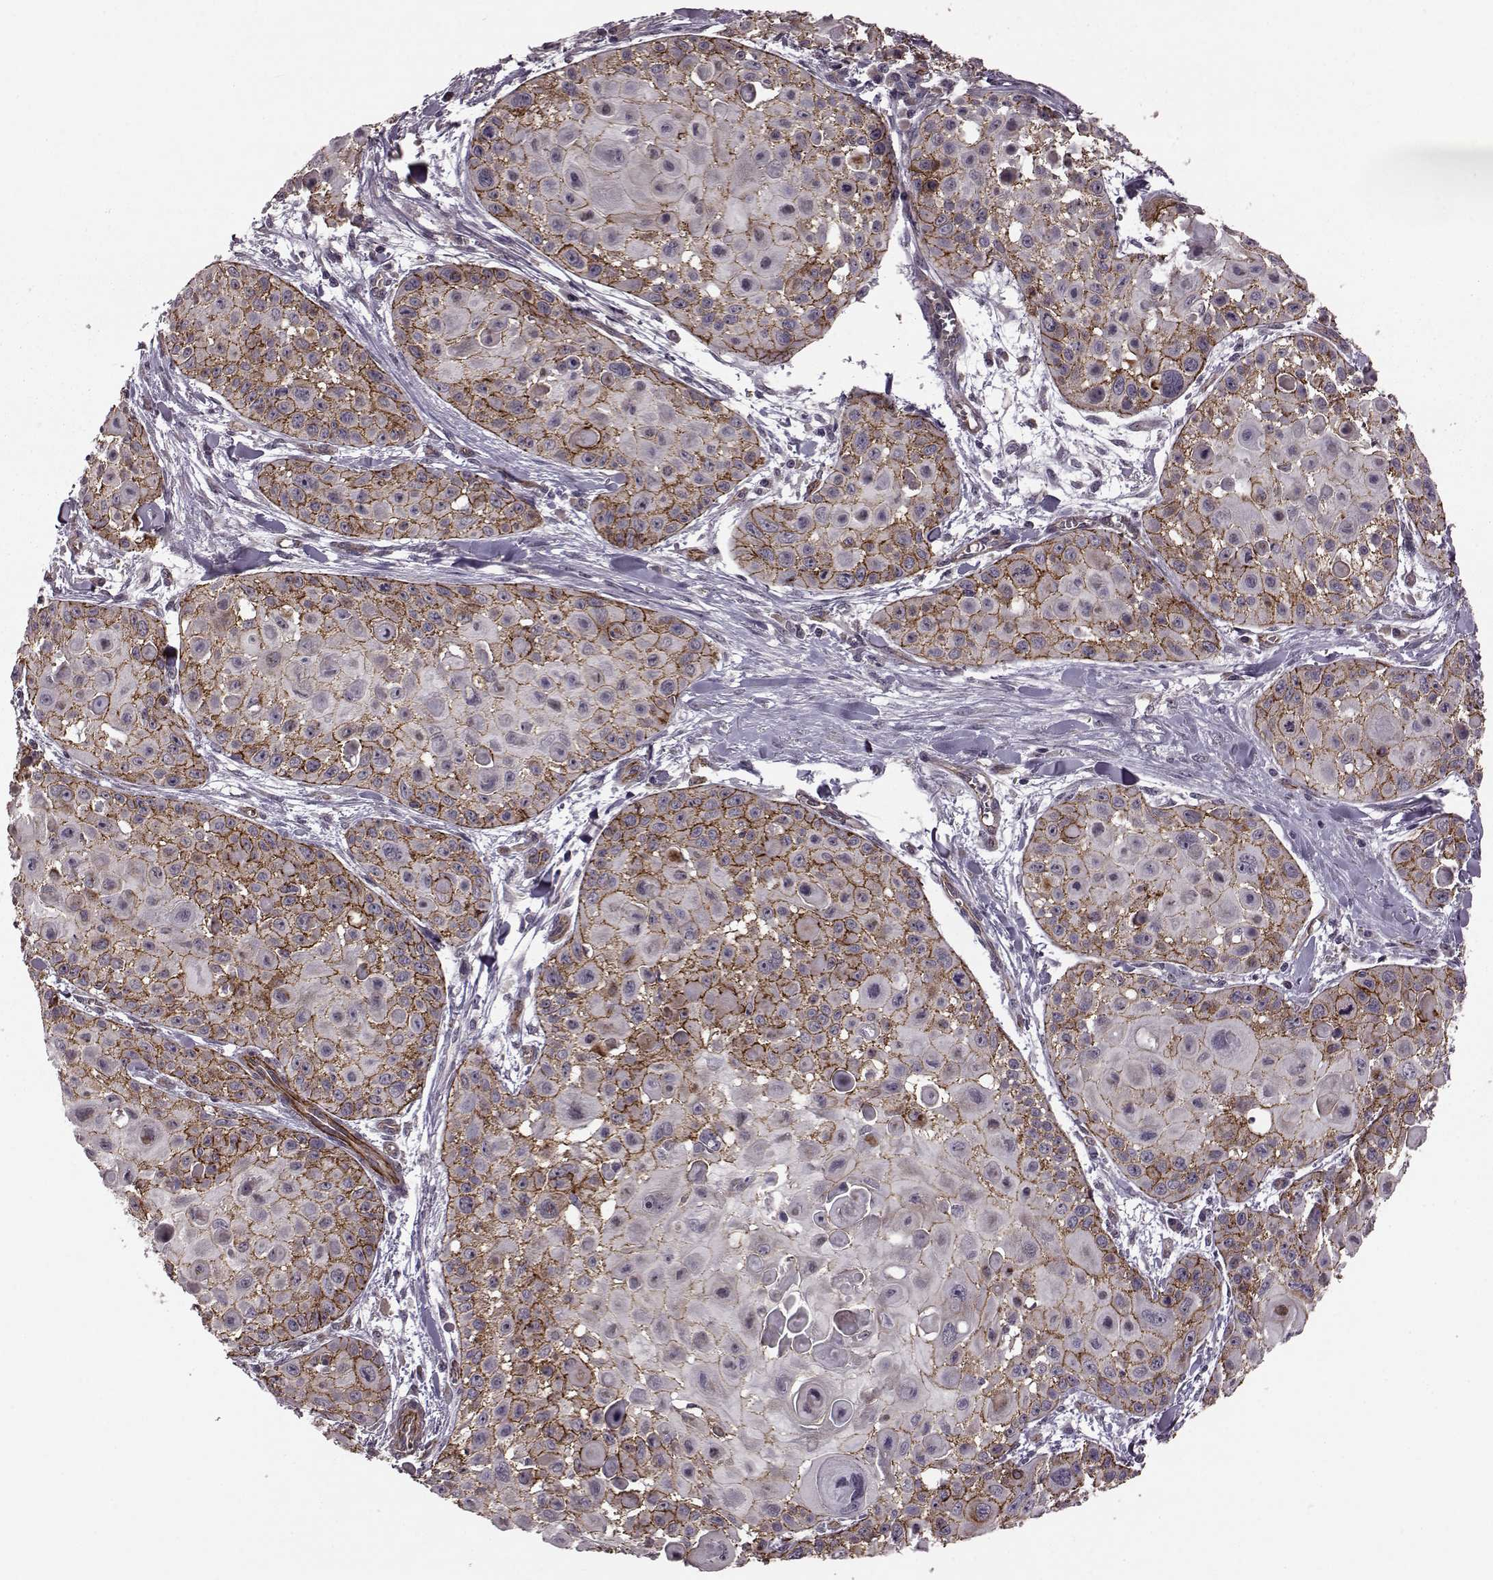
{"staining": {"intensity": "strong", "quantity": "25%-75%", "location": "cytoplasmic/membranous"}, "tissue": "skin cancer", "cell_type": "Tumor cells", "image_type": "cancer", "snomed": [{"axis": "morphology", "description": "Squamous cell carcinoma, NOS"}, {"axis": "topography", "description": "Skin"}, {"axis": "topography", "description": "Anal"}], "caption": "Skin cancer (squamous cell carcinoma) was stained to show a protein in brown. There is high levels of strong cytoplasmic/membranous staining in approximately 25%-75% of tumor cells.", "gene": "SYNPO", "patient": {"sex": "female", "age": 75}}